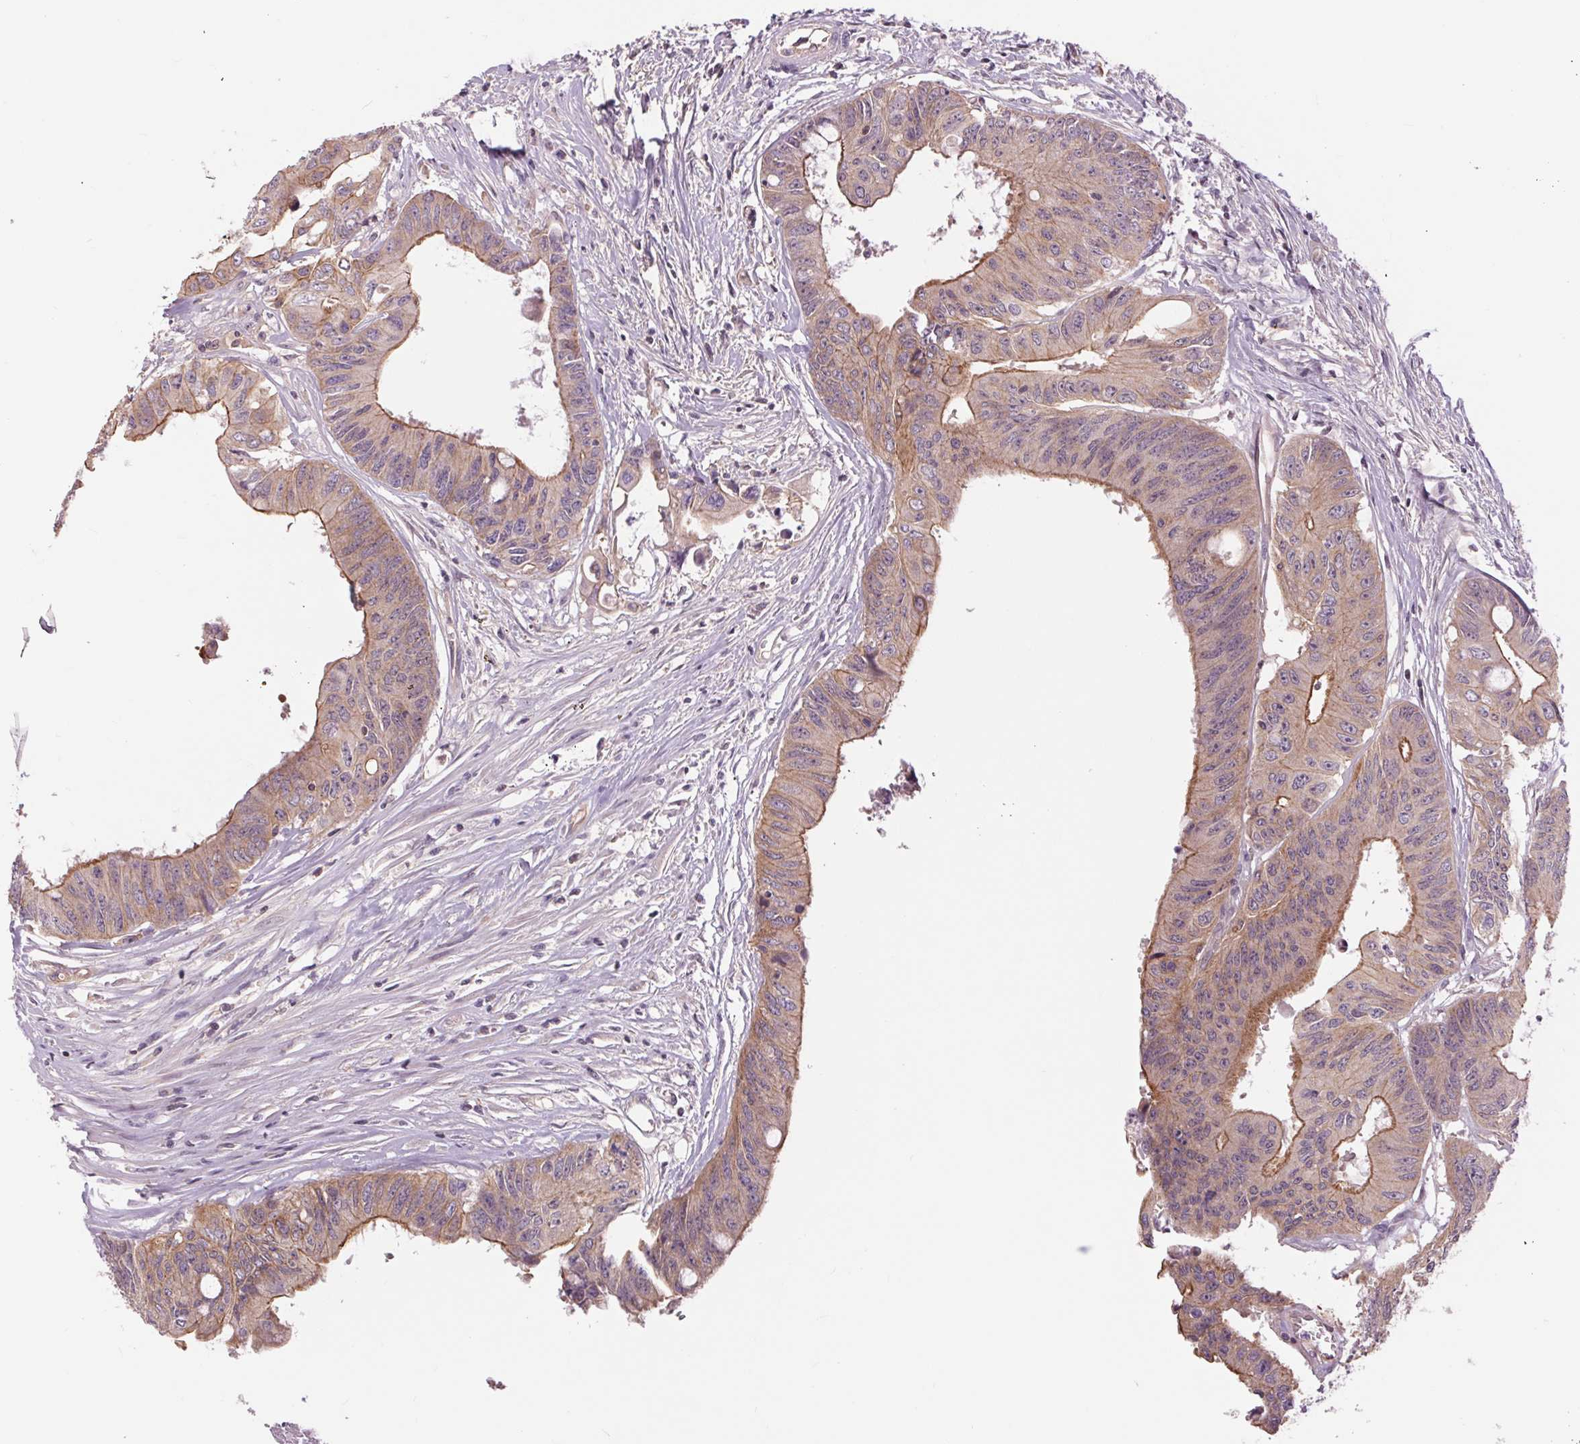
{"staining": {"intensity": "moderate", "quantity": "25%-75%", "location": "cytoplasmic/membranous"}, "tissue": "colorectal cancer", "cell_type": "Tumor cells", "image_type": "cancer", "snomed": [{"axis": "morphology", "description": "Adenocarcinoma, NOS"}, {"axis": "topography", "description": "Rectum"}], "caption": "Immunohistochemical staining of human colorectal adenocarcinoma displays medium levels of moderate cytoplasmic/membranous protein expression in approximately 25%-75% of tumor cells.", "gene": "SH3RF2", "patient": {"sex": "male", "age": 59}}